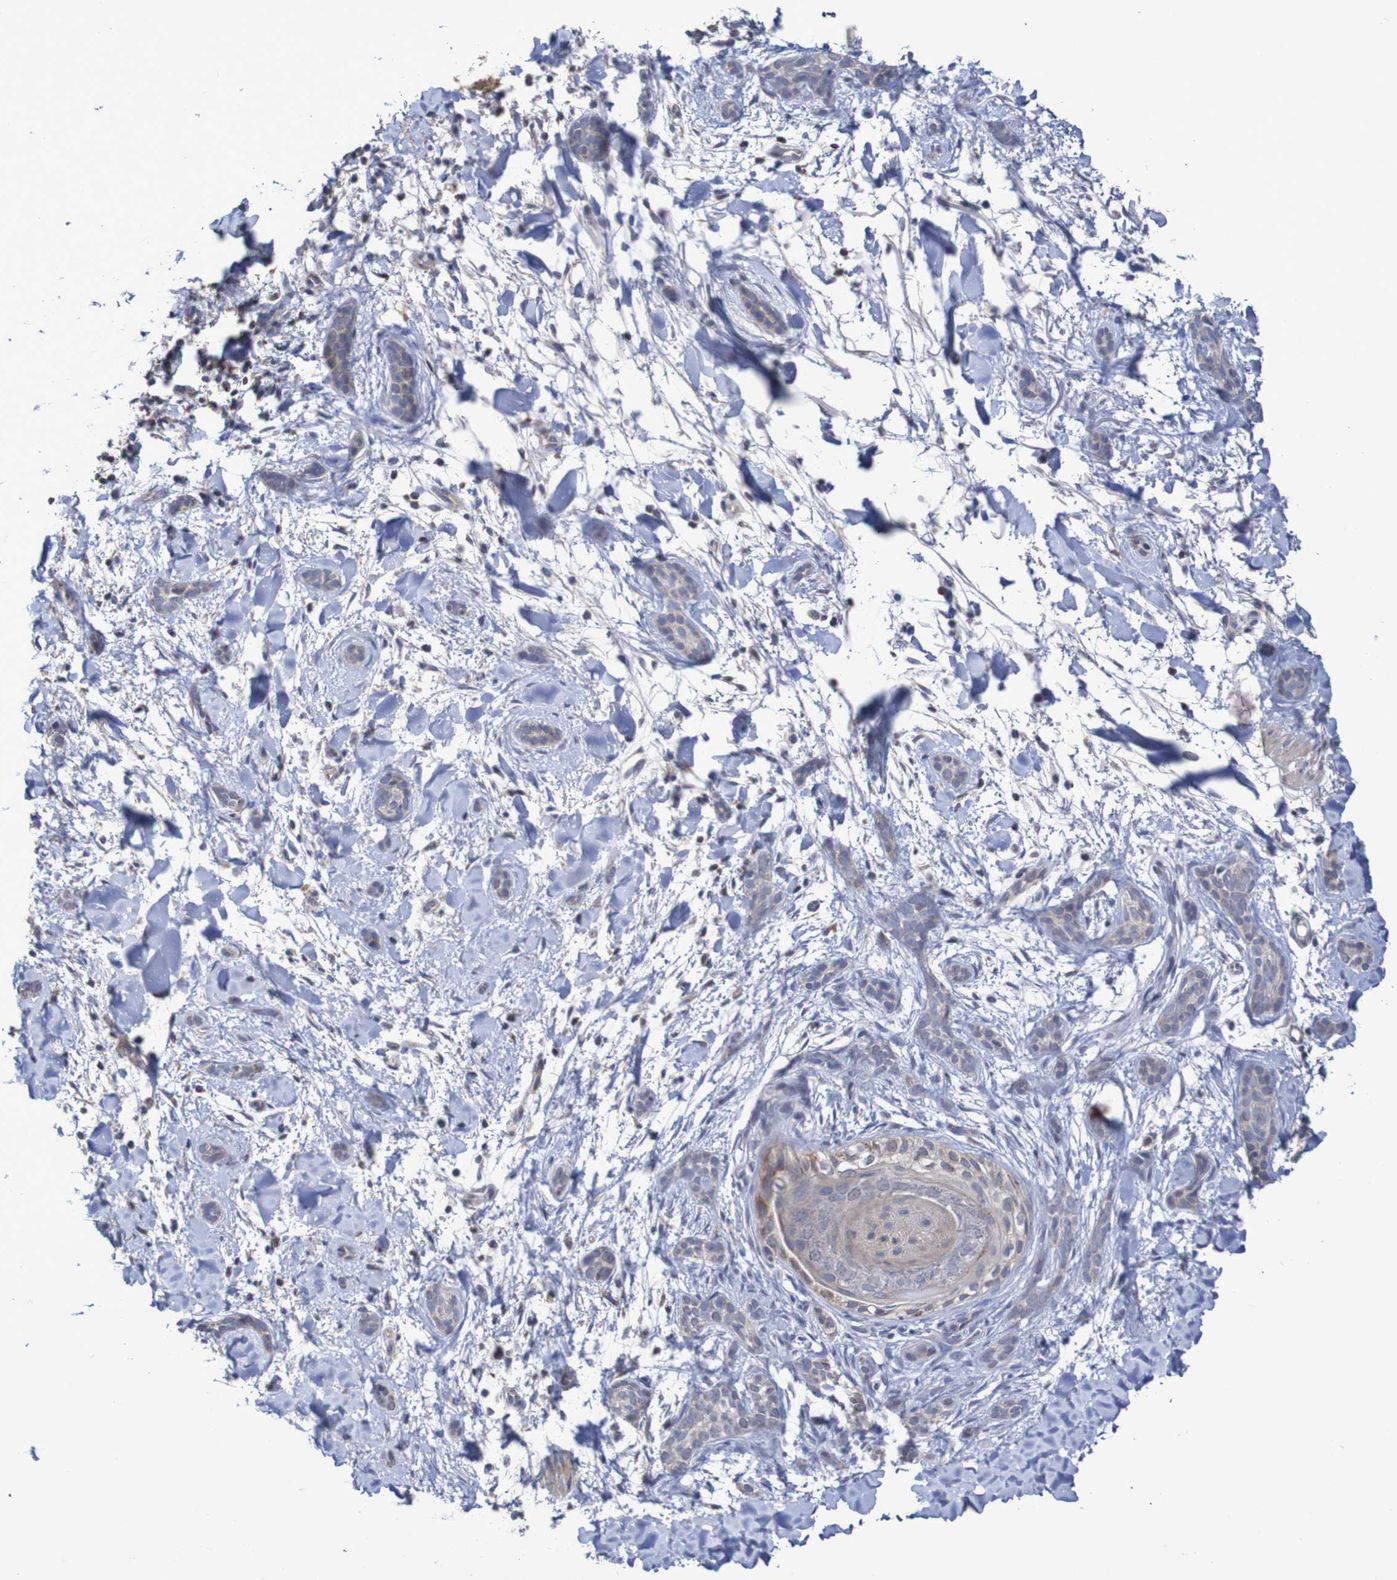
{"staining": {"intensity": "weak", "quantity": ">75%", "location": "cytoplasmic/membranous"}, "tissue": "skin cancer", "cell_type": "Tumor cells", "image_type": "cancer", "snomed": [{"axis": "morphology", "description": "Basal cell carcinoma"}, {"axis": "morphology", "description": "Adnexal tumor, benign"}, {"axis": "topography", "description": "Skin"}], "caption": "Protein staining by immunohistochemistry shows weak cytoplasmic/membranous positivity in about >75% of tumor cells in skin benign adnexal tumor. The staining is performed using DAB (3,3'-diaminobenzidine) brown chromogen to label protein expression. The nuclei are counter-stained blue using hematoxylin.", "gene": "C3orf18", "patient": {"sex": "female", "age": 42}}